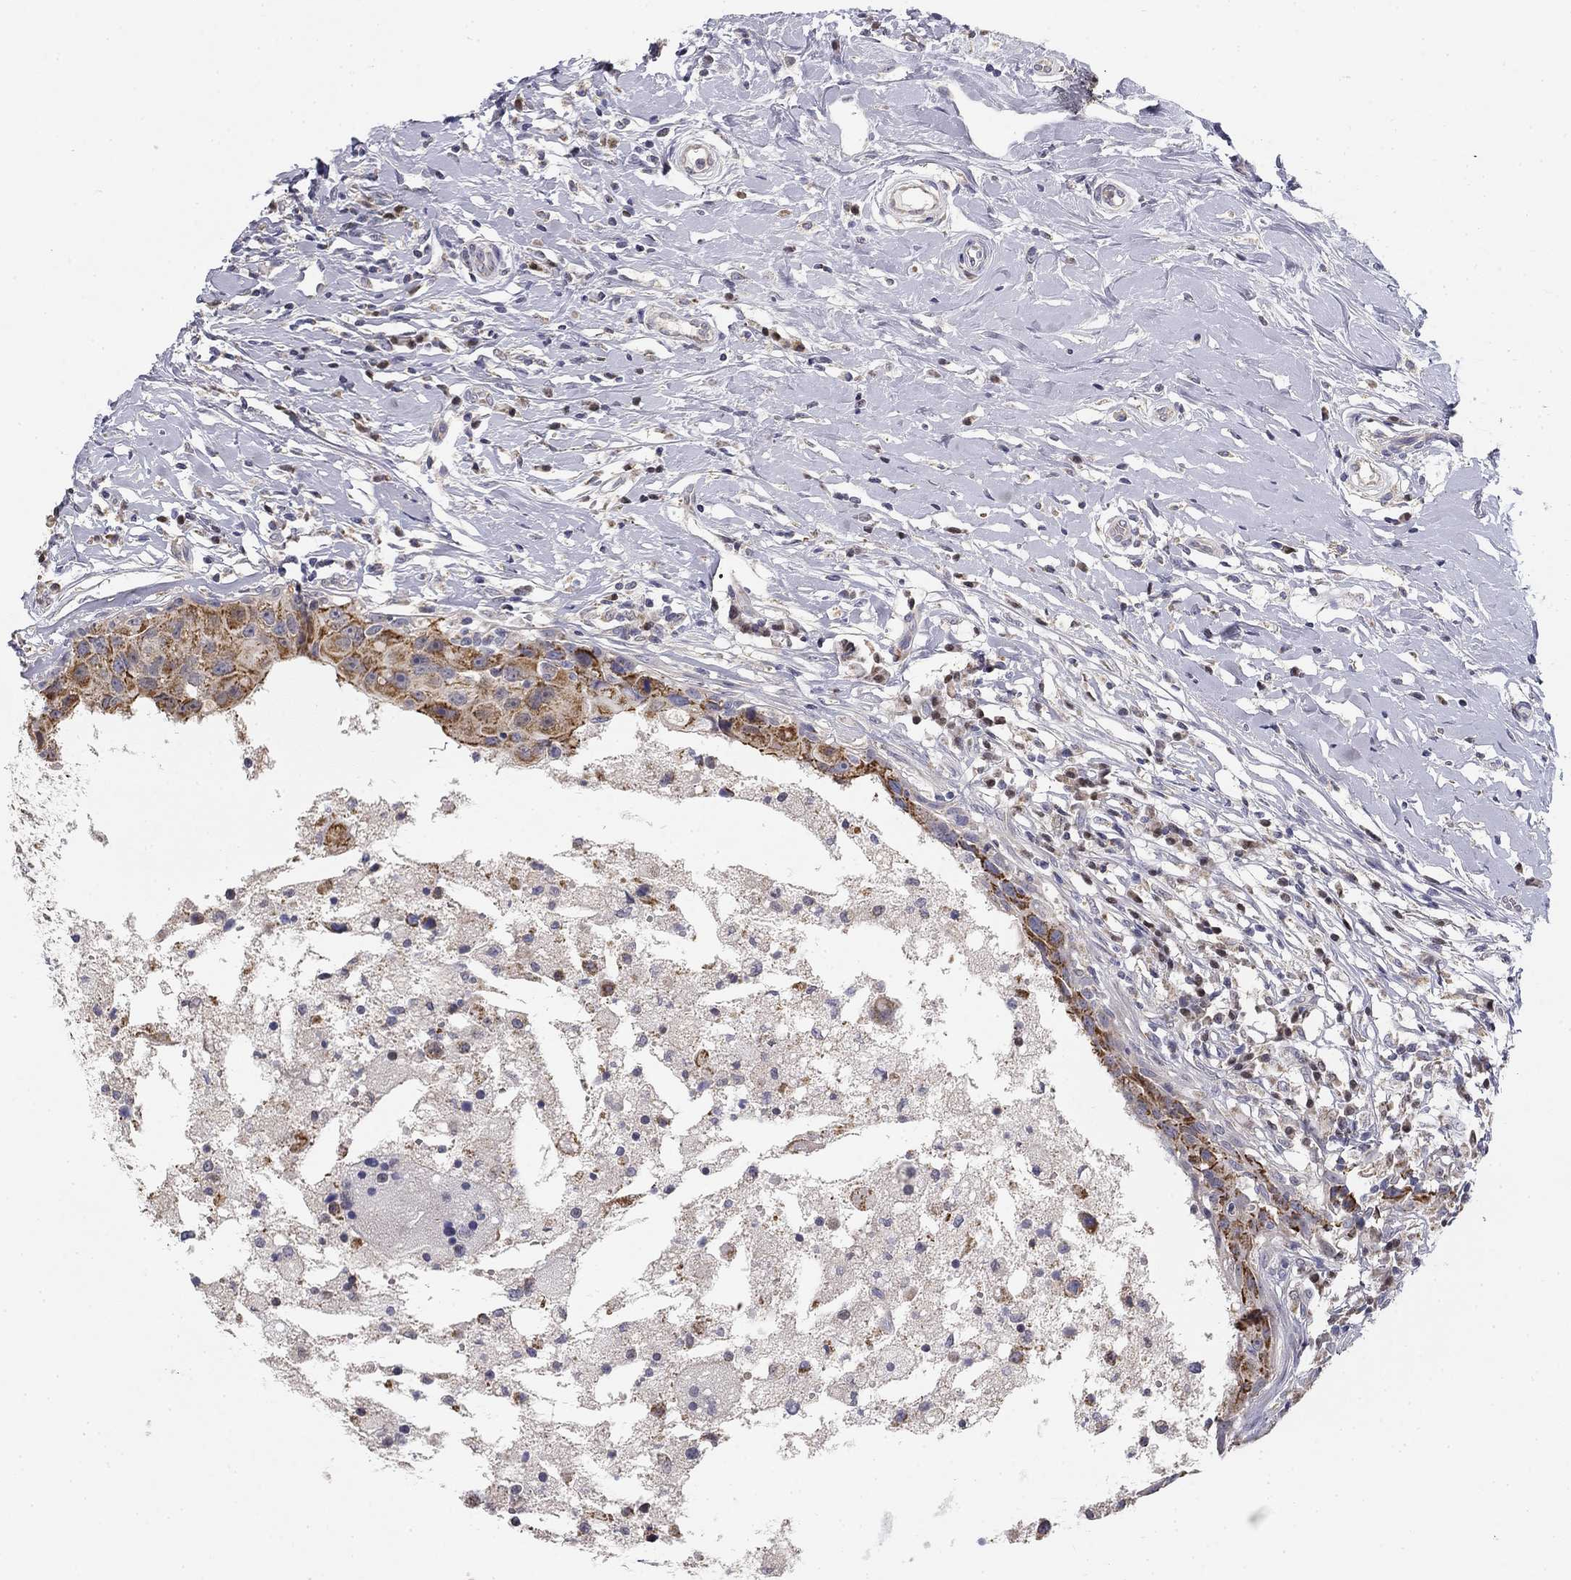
{"staining": {"intensity": "moderate", "quantity": "25%-75%", "location": "cytoplasmic/membranous"}, "tissue": "breast cancer", "cell_type": "Tumor cells", "image_type": "cancer", "snomed": [{"axis": "morphology", "description": "Duct carcinoma"}, {"axis": "topography", "description": "Breast"}], "caption": "Protein staining of breast cancer tissue reveals moderate cytoplasmic/membranous positivity in about 25%-75% of tumor cells.", "gene": "SLC2A9", "patient": {"sex": "female", "age": 27}}